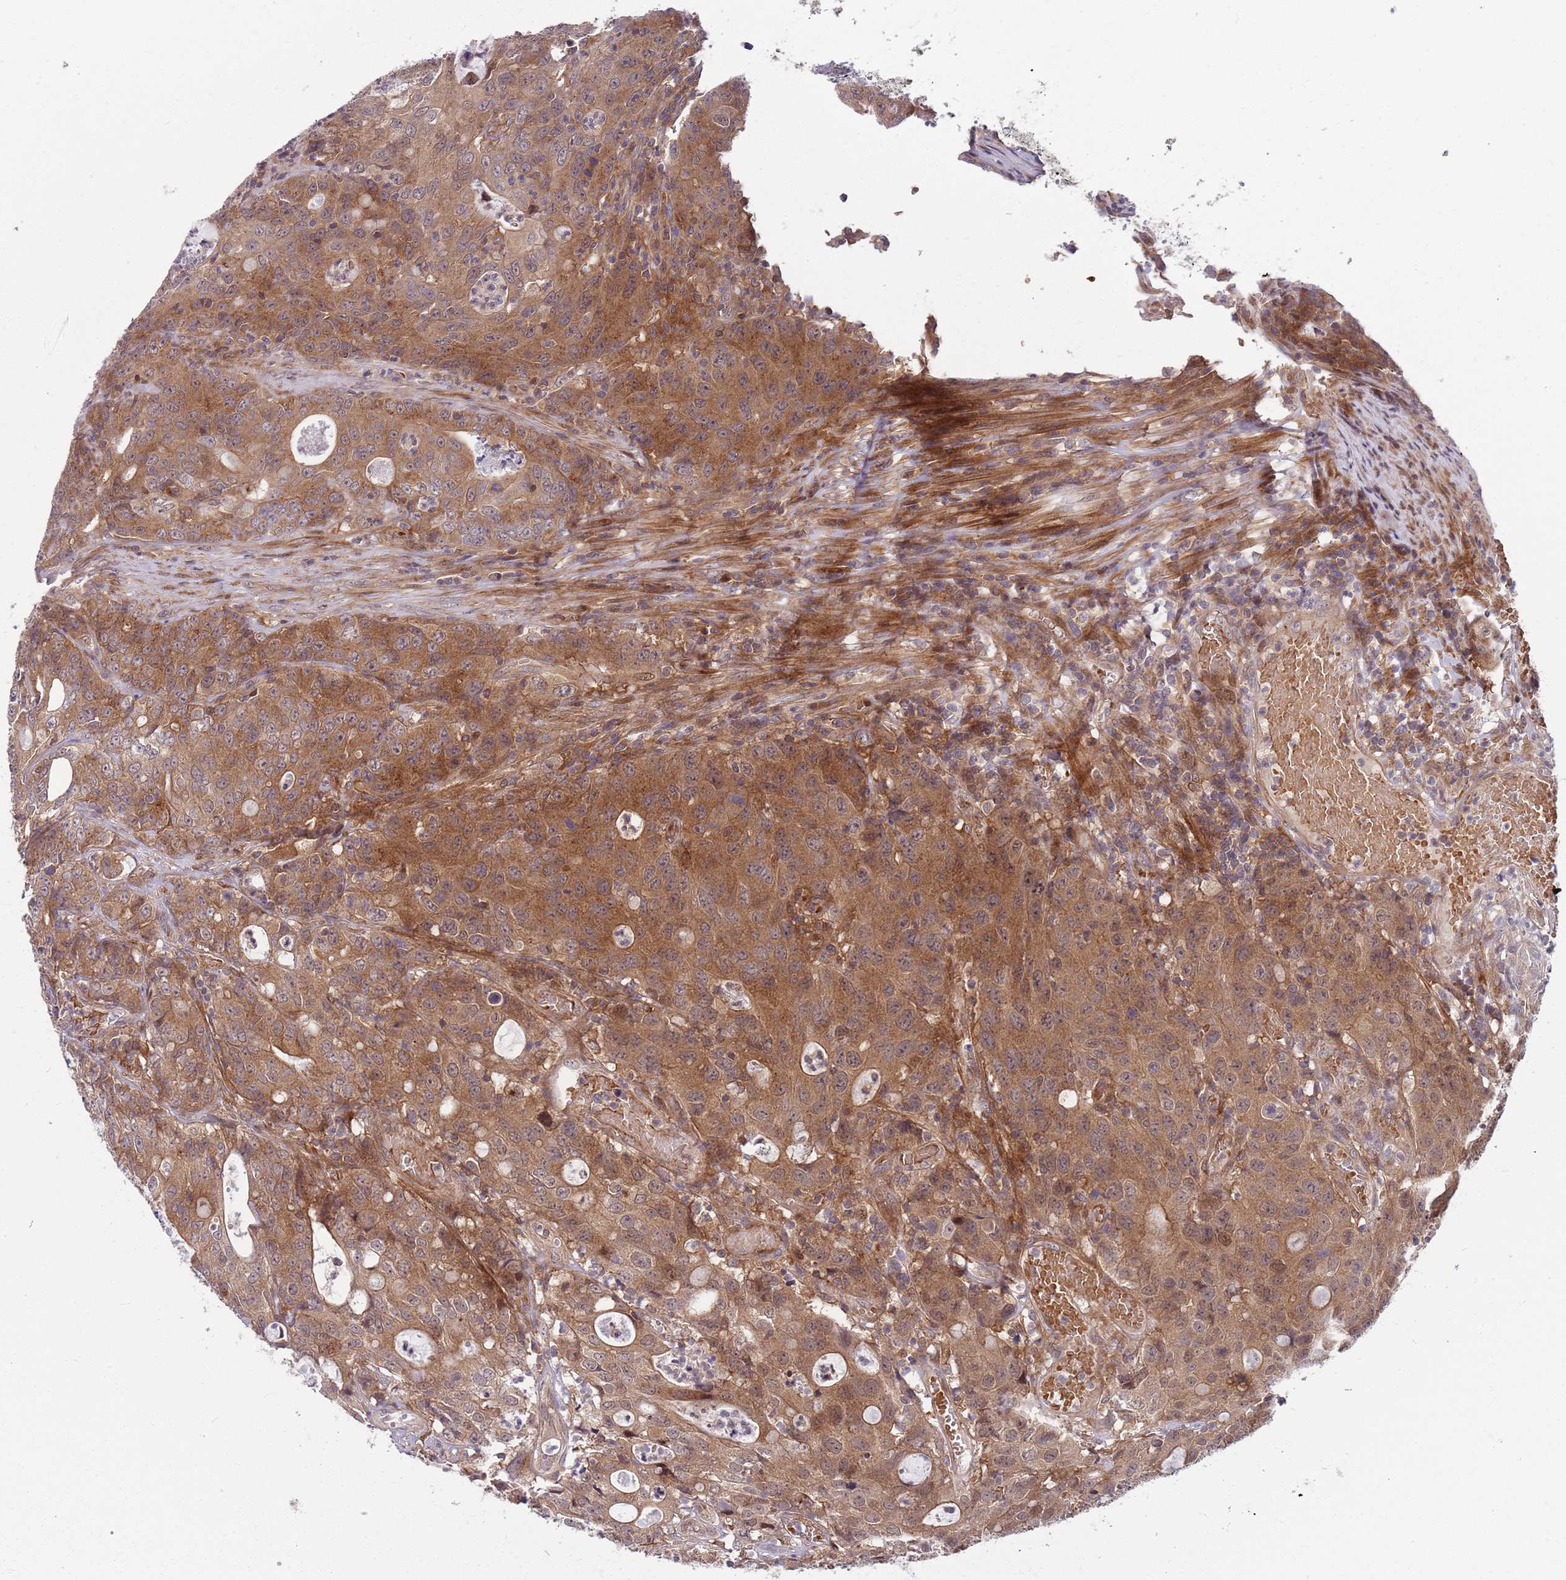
{"staining": {"intensity": "moderate", "quantity": ">75%", "location": "cytoplasmic/membranous,nuclear"}, "tissue": "colorectal cancer", "cell_type": "Tumor cells", "image_type": "cancer", "snomed": [{"axis": "morphology", "description": "Adenocarcinoma, NOS"}, {"axis": "topography", "description": "Colon"}], "caption": "A medium amount of moderate cytoplasmic/membranous and nuclear staining is appreciated in approximately >75% of tumor cells in colorectal cancer tissue.", "gene": "GGA1", "patient": {"sex": "male", "age": 83}}